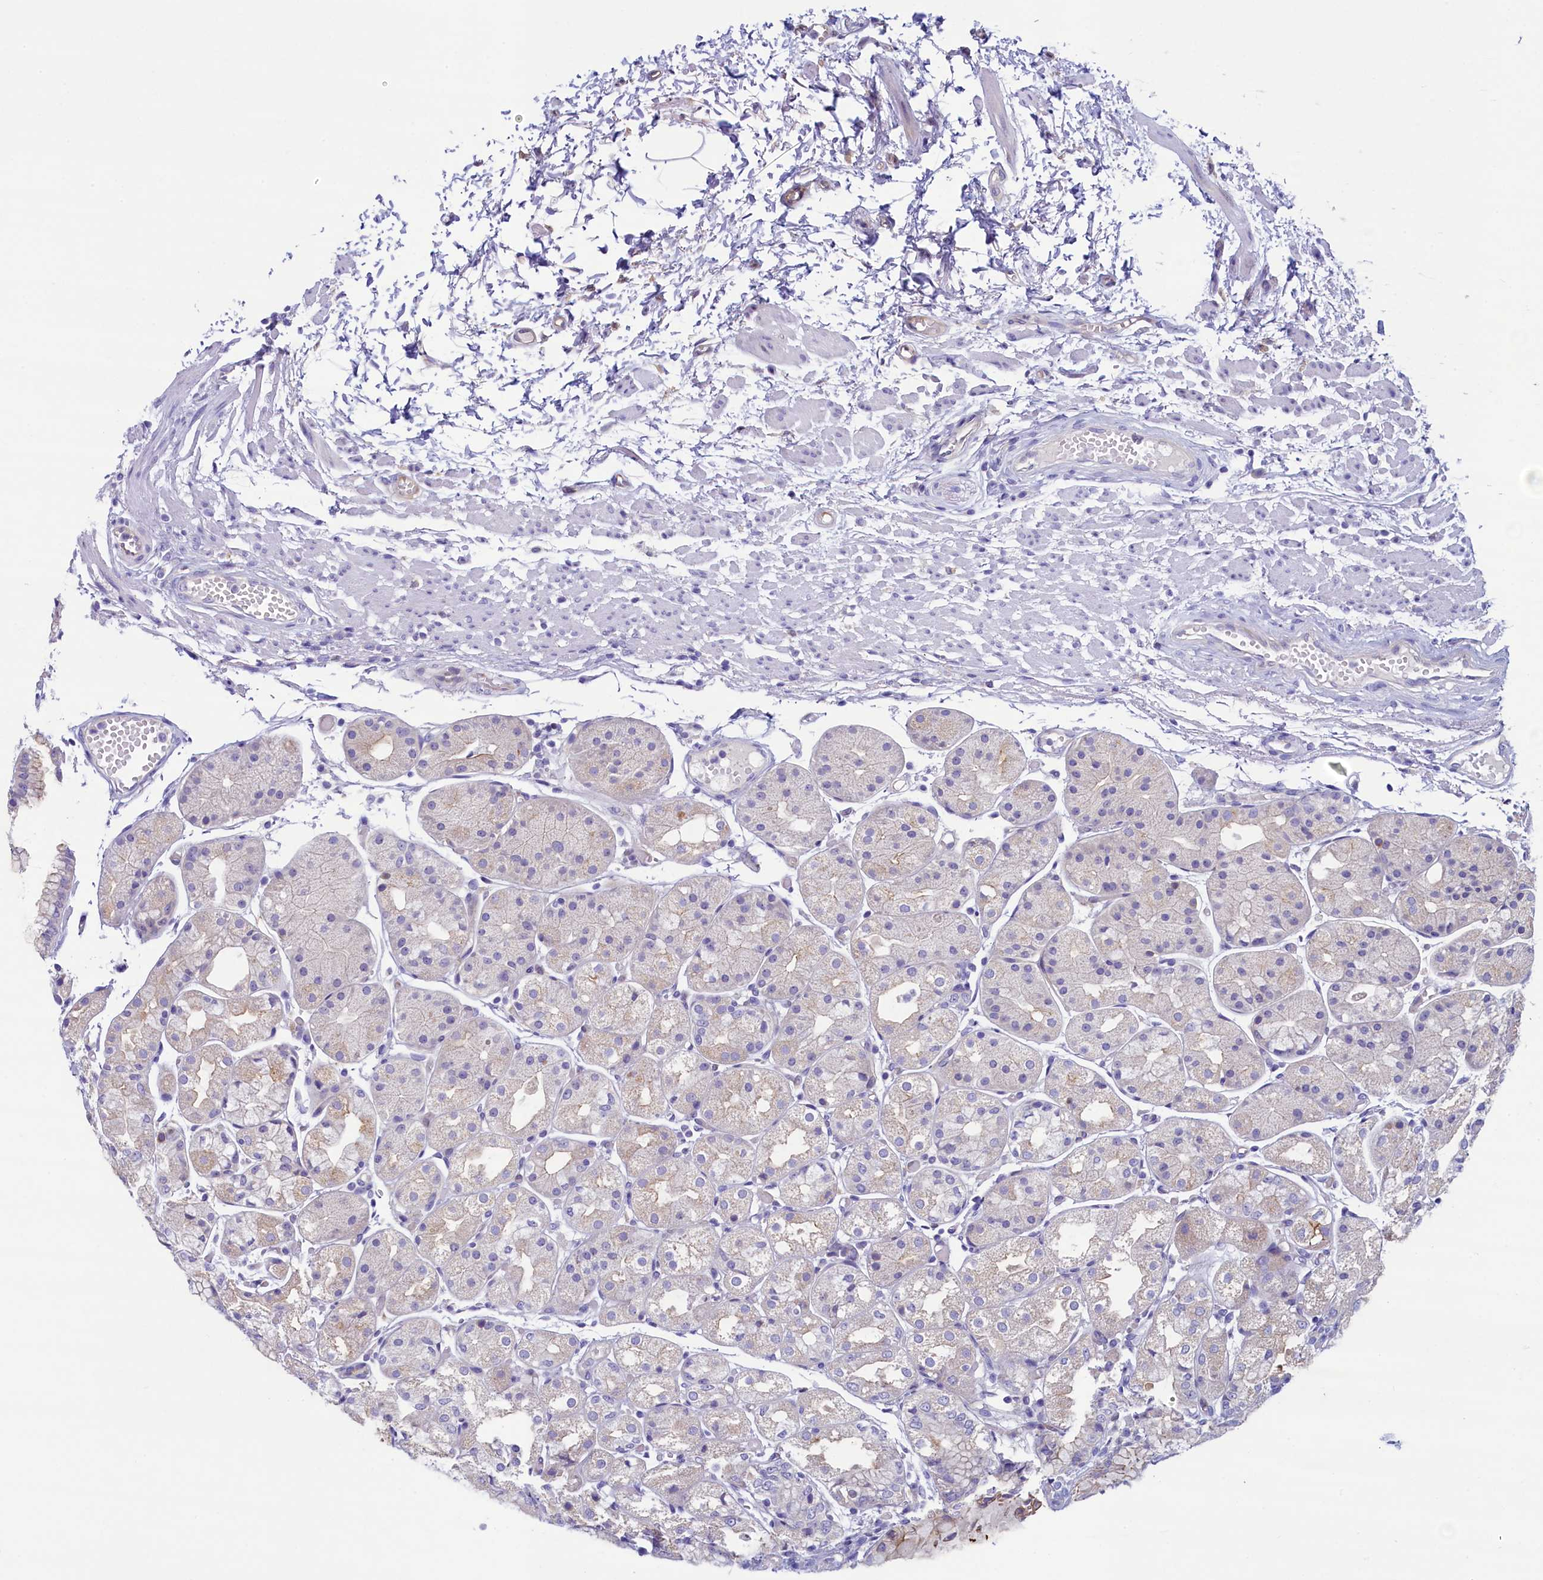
{"staining": {"intensity": "weak", "quantity": "<25%", "location": "cytoplasmic/membranous"}, "tissue": "stomach", "cell_type": "Glandular cells", "image_type": "normal", "snomed": [{"axis": "morphology", "description": "Normal tissue, NOS"}, {"axis": "topography", "description": "Stomach, upper"}], "caption": "The IHC histopathology image has no significant expression in glandular cells of stomach.", "gene": "KRBOX5", "patient": {"sex": "male", "age": 72}}